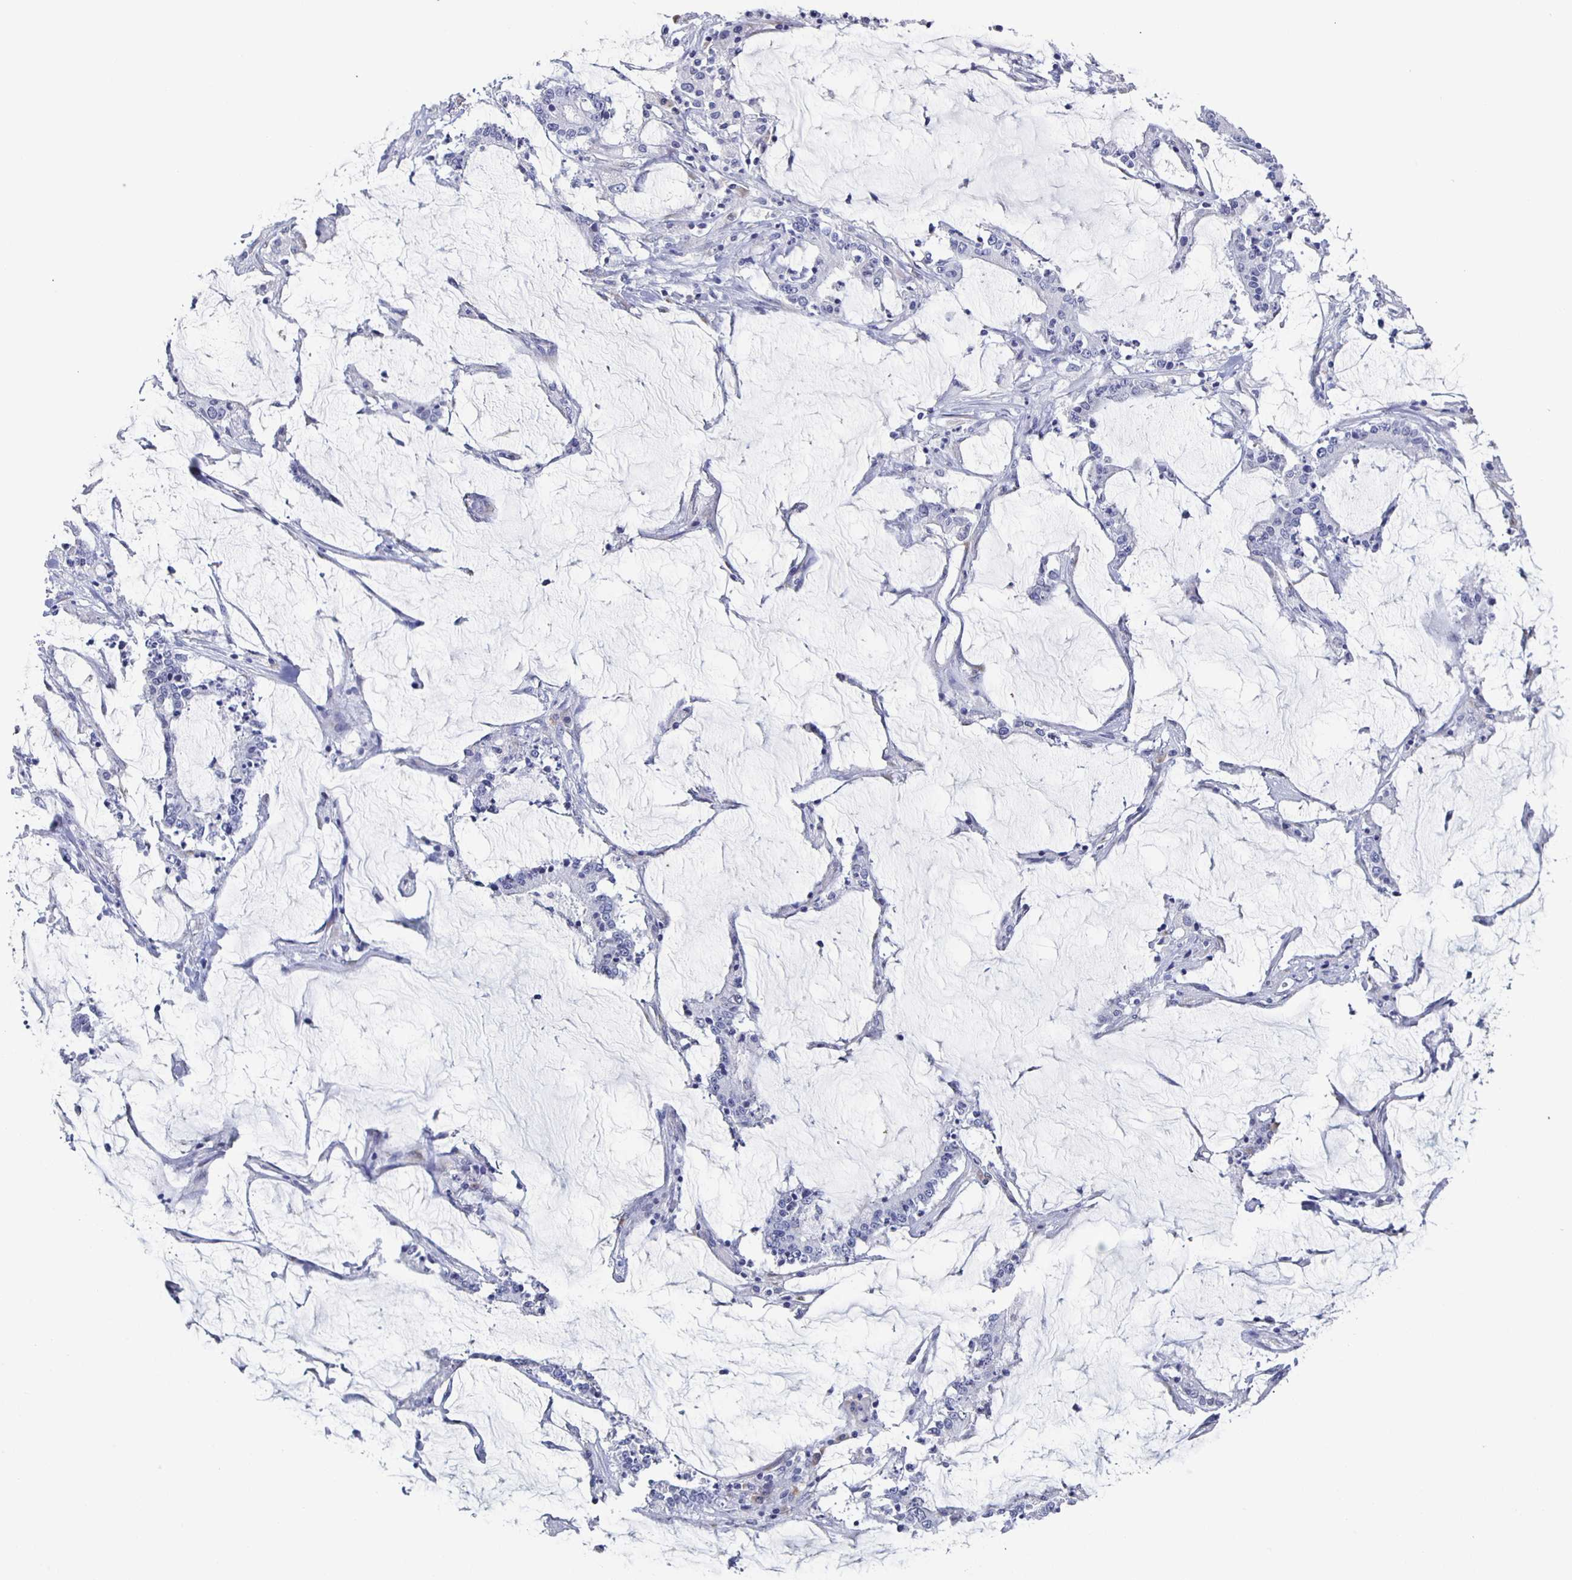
{"staining": {"intensity": "negative", "quantity": "none", "location": "none"}, "tissue": "stomach cancer", "cell_type": "Tumor cells", "image_type": "cancer", "snomed": [{"axis": "morphology", "description": "Adenocarcinoma, NOS"}, {"axis": "topography", "description": "Stomach, upper"}], "caption": "A histopathology image of adenocarcinoma (stomach) stained for a protein displays no brown staining in tumor cells.", "gene": "CCDC17", "patient": {"sex": "male", "age": 68}}